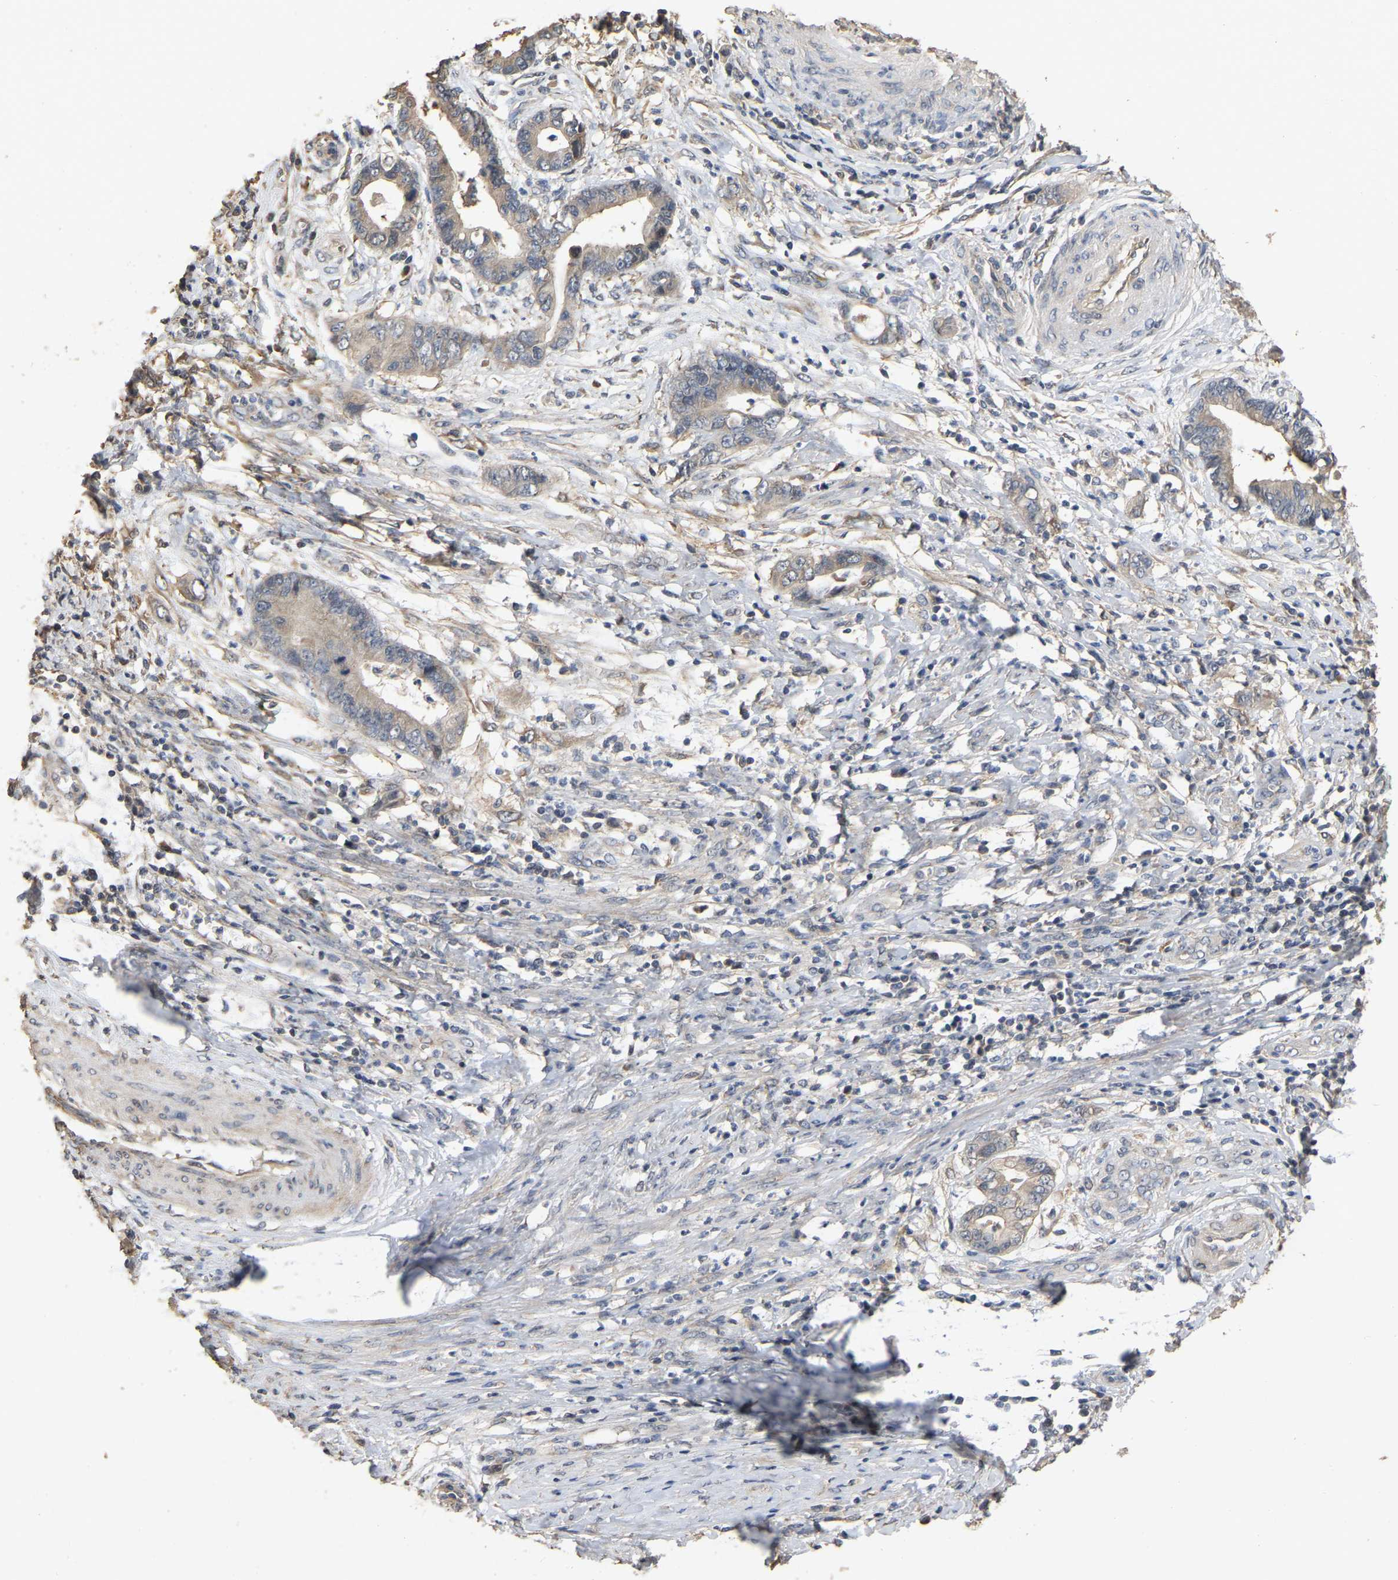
{"staining": {"intensity": "weak", "quantity": ">75%", "location": "cytoplasmic/membranous"}, "tissue": "cervical cancer", "cell_type": "Tumor cells", "image_type": "cancer", "snomed": [{"axis": "morphology", "description": "Adenocarcinoma, NOS"}, {"axis": "topography", "description": "Cervix"}], "caption": "DAB immunohistochemical staining of human cervical cancer (adenocarcinoma) shows weak cytoplasmic/membranous protein positivity in approximately >75% of tumor cells.", "gene": "NCS1", "patient": {"sex": "female", "age": 44}}